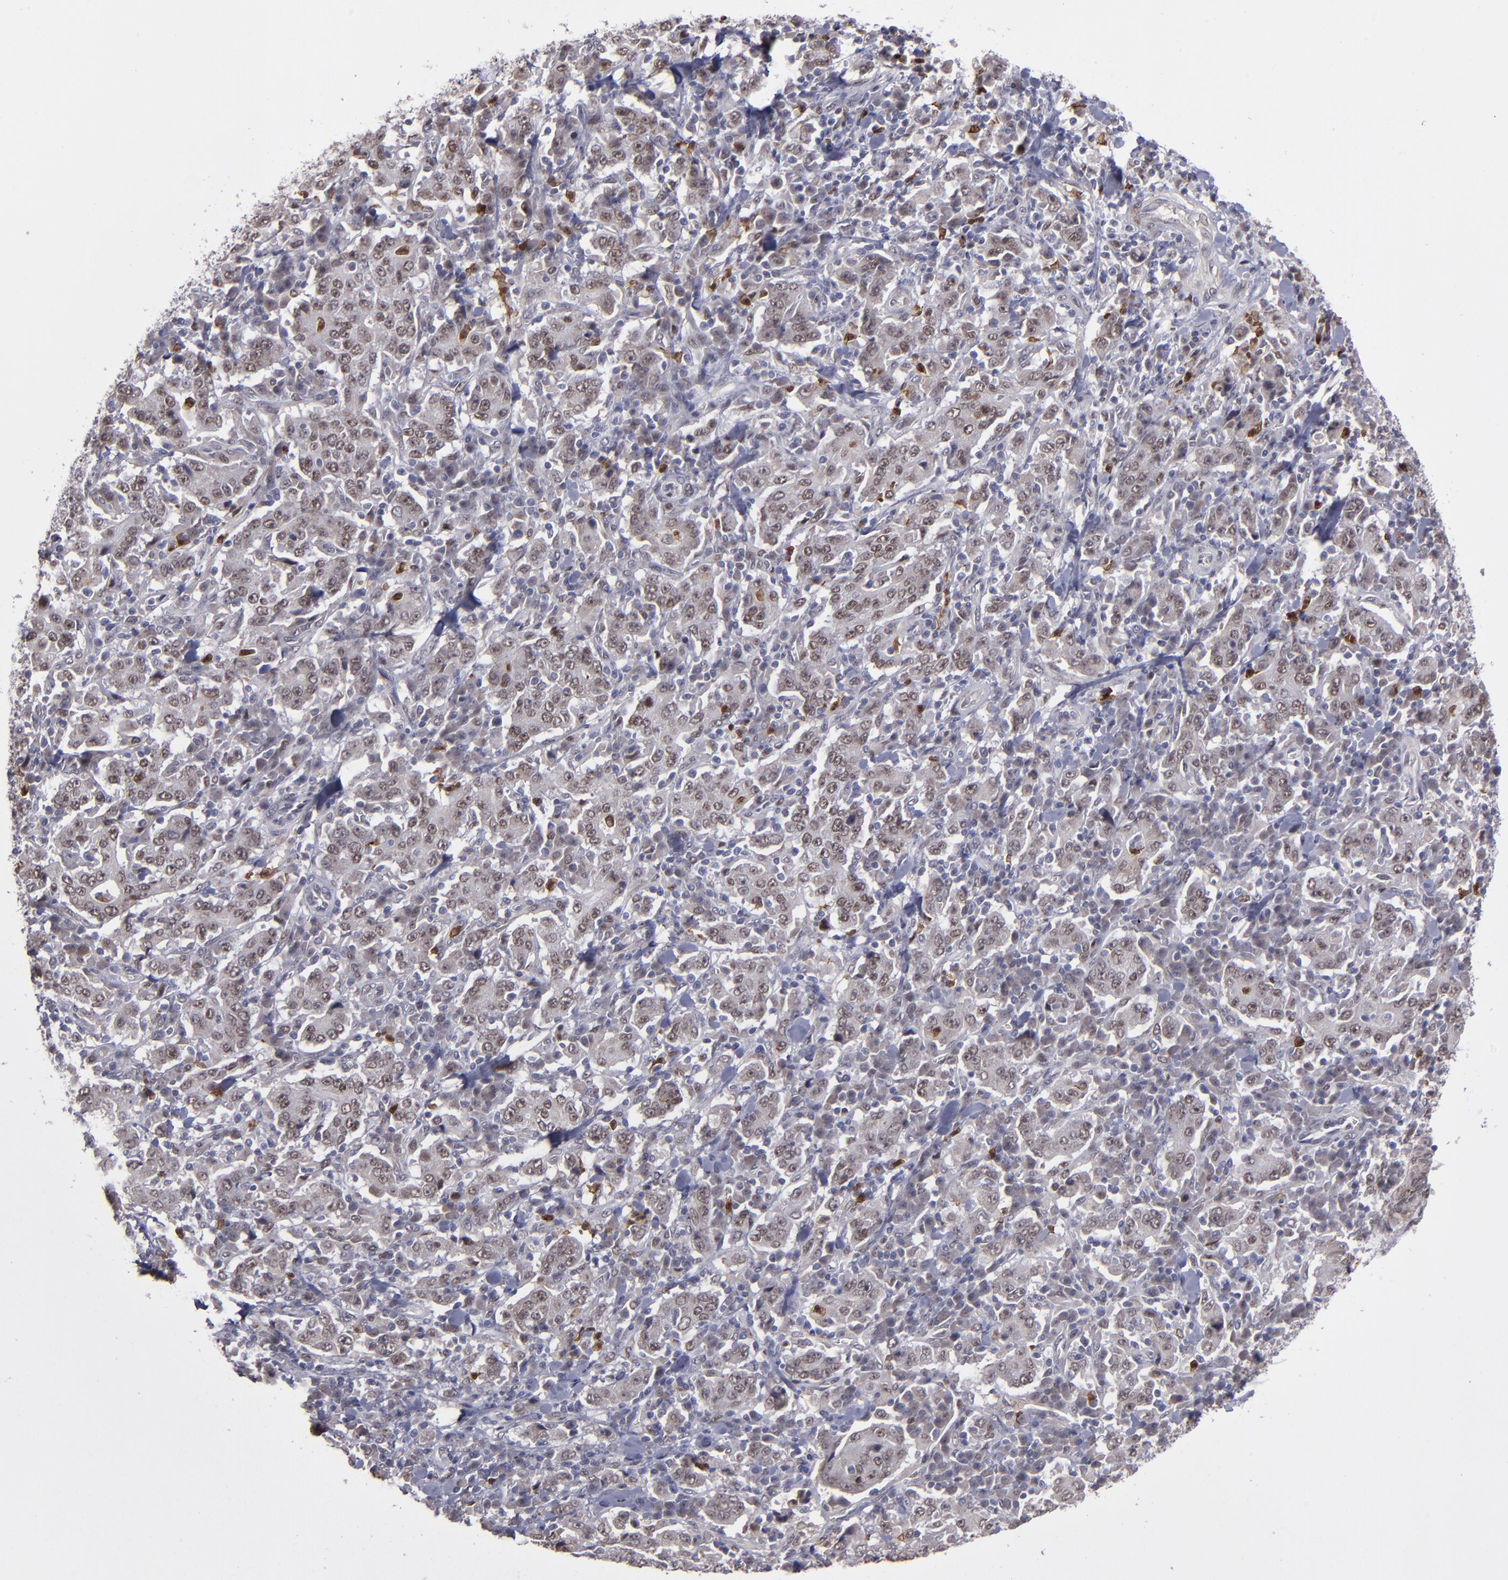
{"staining": {"intensity": "negative", "quantity": "none", "location": "none"}, "tissue": "stomach cancer", "cell_type": "Tumor cells", "image_type": "cancer", "snomed": [{"axis": "morphology", "description": "Normal tissue, NOS"}, {"axis": "morphology", "description": "Adenocarcinoma, NOS"}, {"axis": "topography", "description": "Stomach, upper"}, {"axis": "topography", "description": "Stomach"}], "caption": "DAB (3,3'-diaminobenzidine) immunohistochemical staining of stomach adenocarcinoma exhibits no significant expression in tumor cells. The staining was performed using DAB (3,3'-diaminobenzidine) to visualize the protein expression in brown, while the nuclei were stained in blue with hematoxylin (Magnification: 20x).", "gene": "RREB1", "patient": {"sex": "male", "age": 59}}